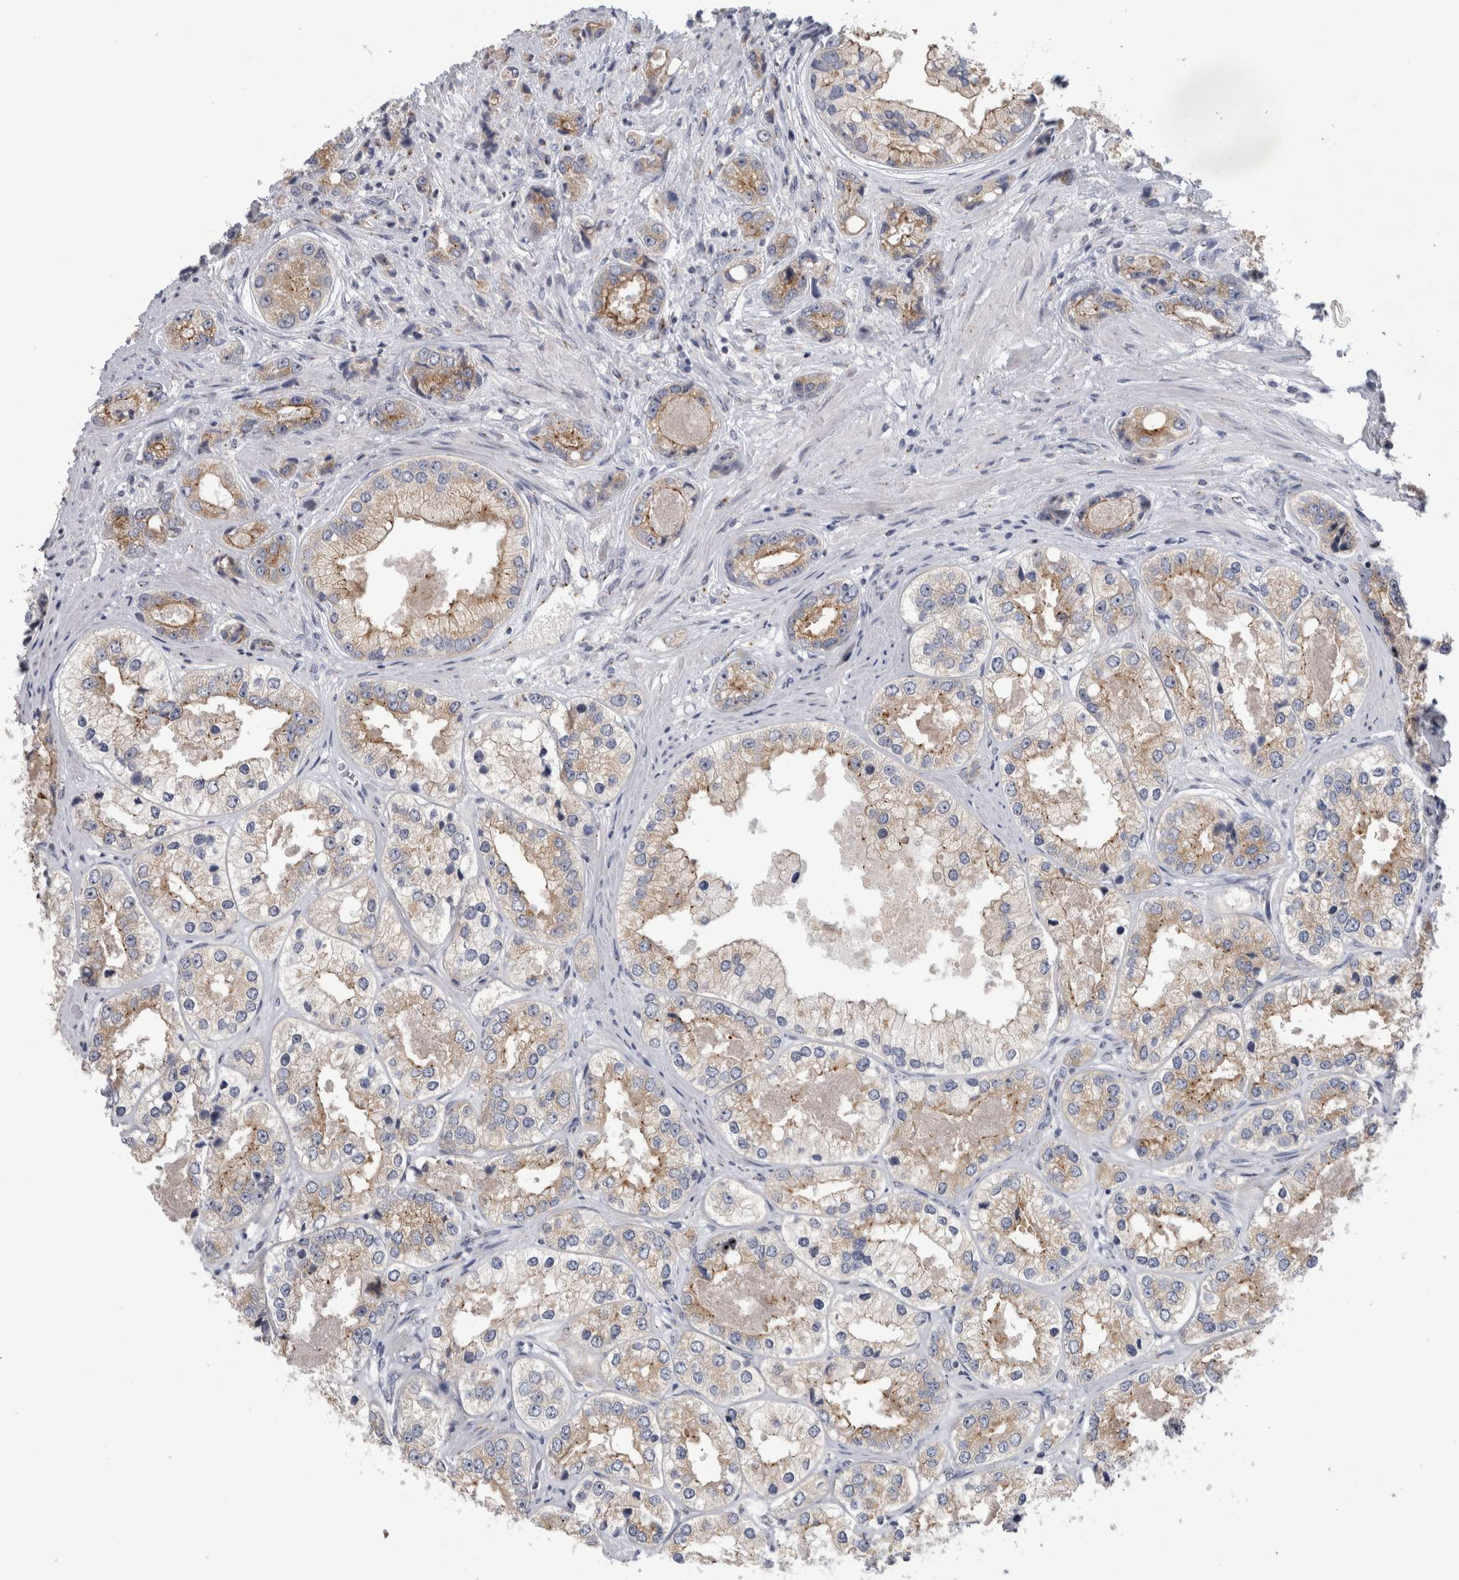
{"staining": {"intensity": "moderate", "quantity": ">75%", "location": "cytoplasmic/membranous"}, "tissue": "prostate cancer", "cell_type": "Tumor cells", "image_type": "cancer", "snomed": [{"axis": "morphology", "description": "Adenocarcinoma, High grade"}, {"axis": "topography", "description": "Prostate"}], "caption": "Protein staining of prostate high-grade adenocarcinoma tissue shows moderate cytoplasmic/membranous expression in about >75% of tumor cells.", "gene": "AKAP9", "patient": {"sex": "male", "age": 61}}